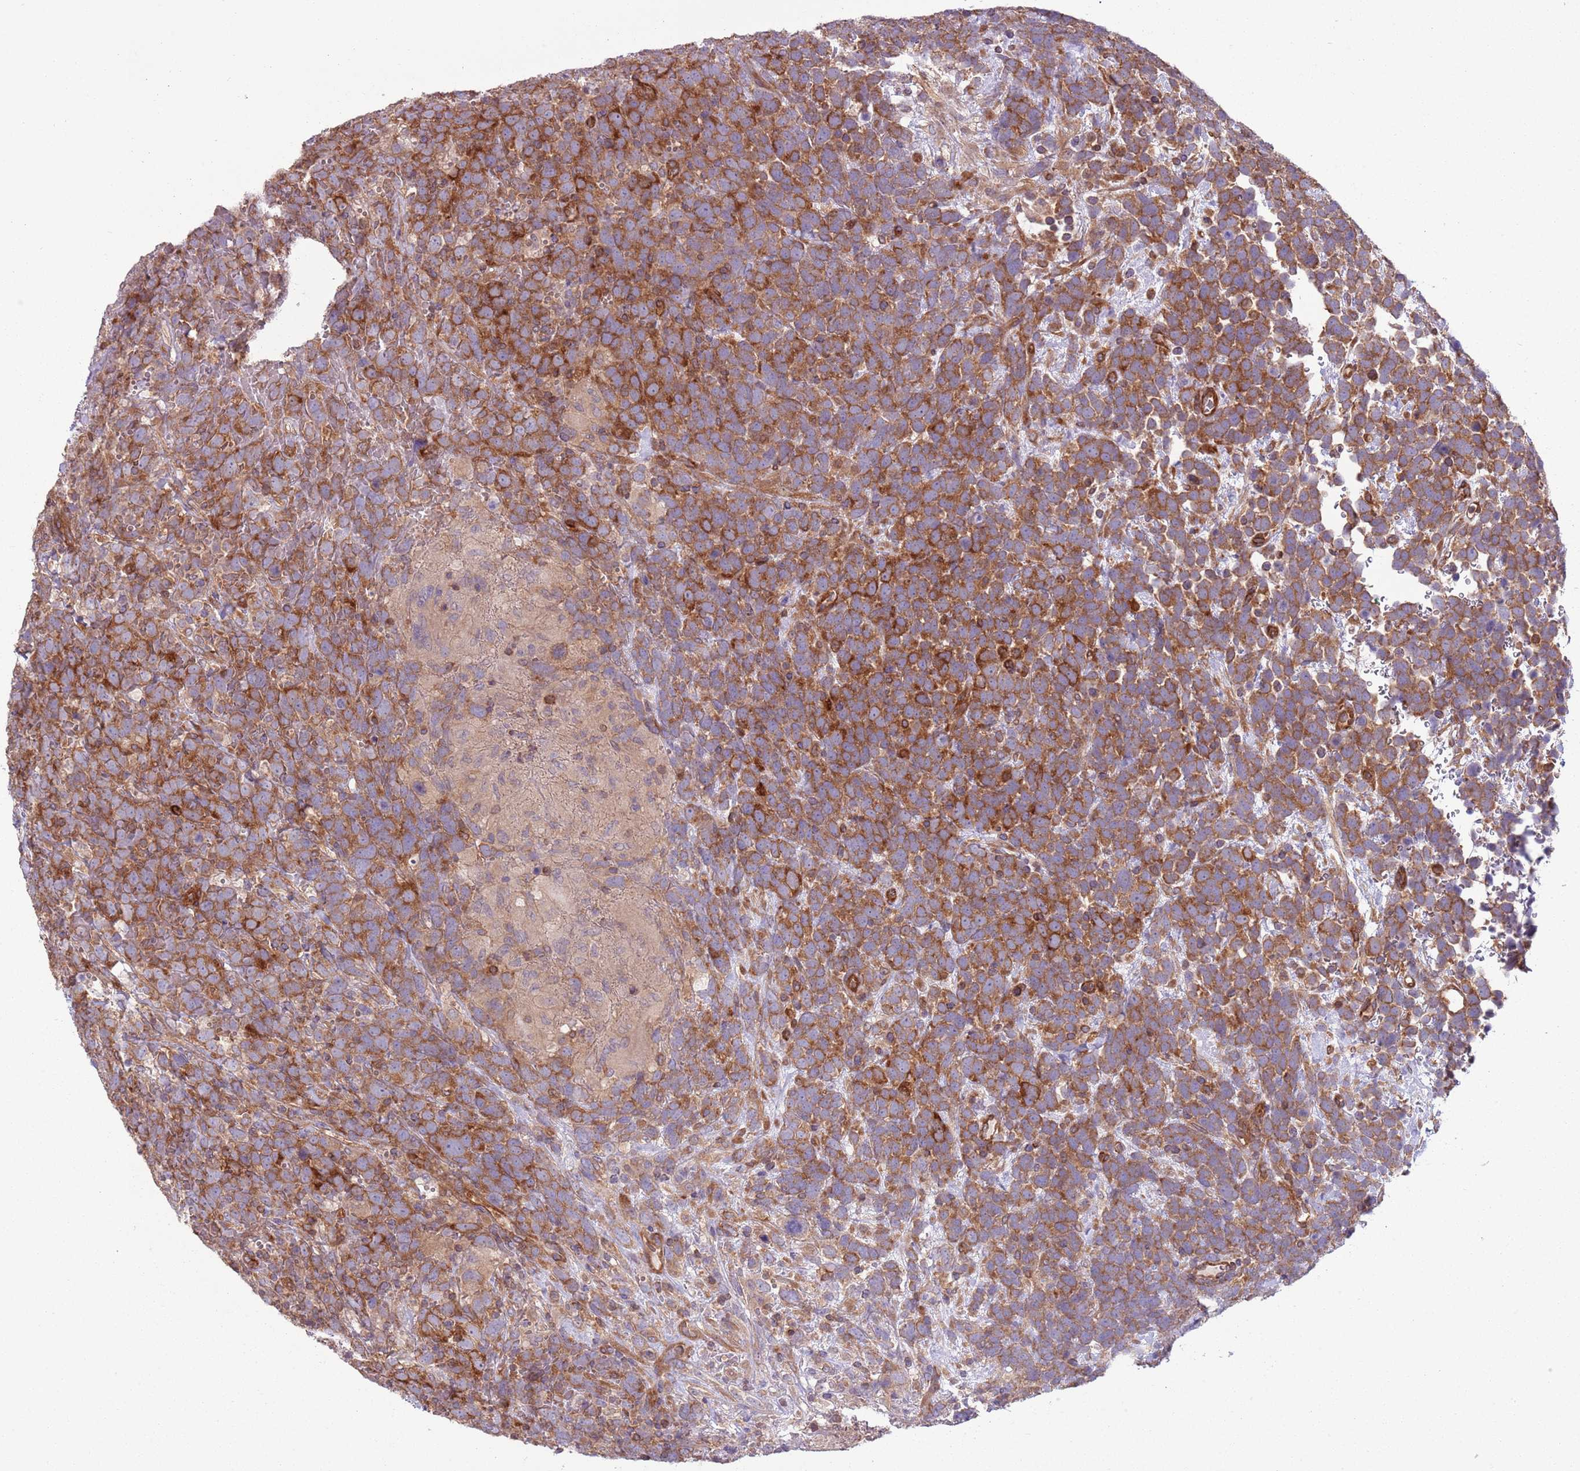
{"staining": {"intensity": "strong", "quantity": ">75%", "location": "cytoplasmic/membranous"}, "tissue": "urothelial cancer", "cell_type": "Tumor cells", "image_type": "cancer", "snomed": [{"axis": "morphology", "description": "Urothelial carcinoma, High grade"}, {"axis": "topography", "description": "Urinary bladder"}], "caption": "Protein expression analysis of urothelial cancer exhibits strong cytoplasmic/membranous positivity in approximately >75% of tumor cells. Nuclei are stained in blue.", "gene": "LPIN2", "patient": {"sex": "female", "age": 82}}